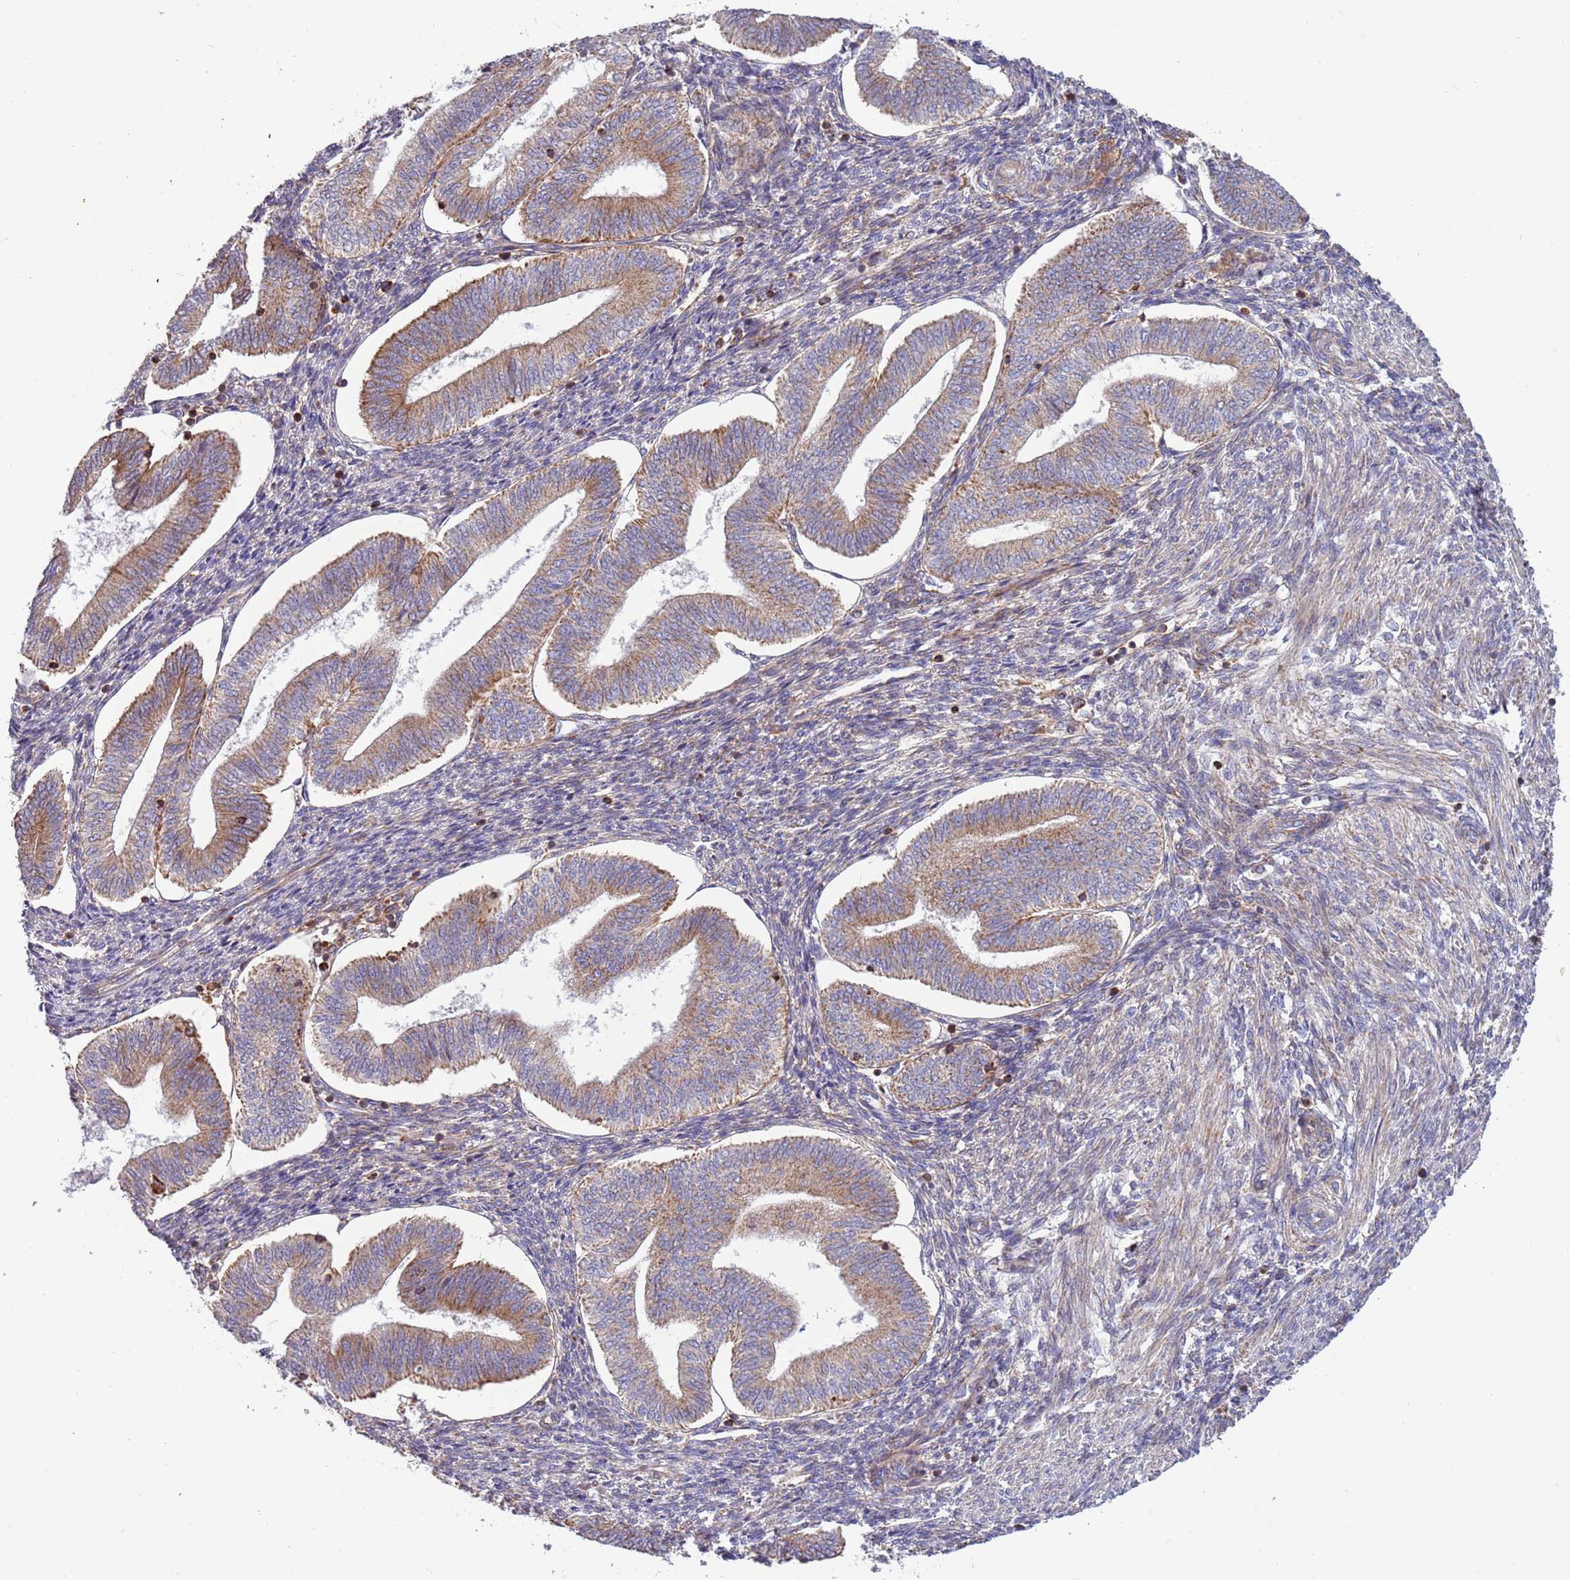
{"staining": {"intensity": "weak", "quantity": "25%-75%", "location": "cytoplasmic/membranous"}, "tissue": "endometrium", "cell_type": "Cells in endometrial stroma", "image_type": "normal", "snomed": [{"axis": "morphology", "description": "Normal tissue, NOS"}, {"axis": "topography", "description": "Endometrium"}], "caption": "IHC of unremarkable endometrium exhibits low levels of weak cytoplasmic/membranous expression in about 25%-75% of cells in endometrial stroma. (IHC, brightfield microscopy, high magnification).", "gene": "IRS4", "patient": {"sex": "female", "age": 34}}